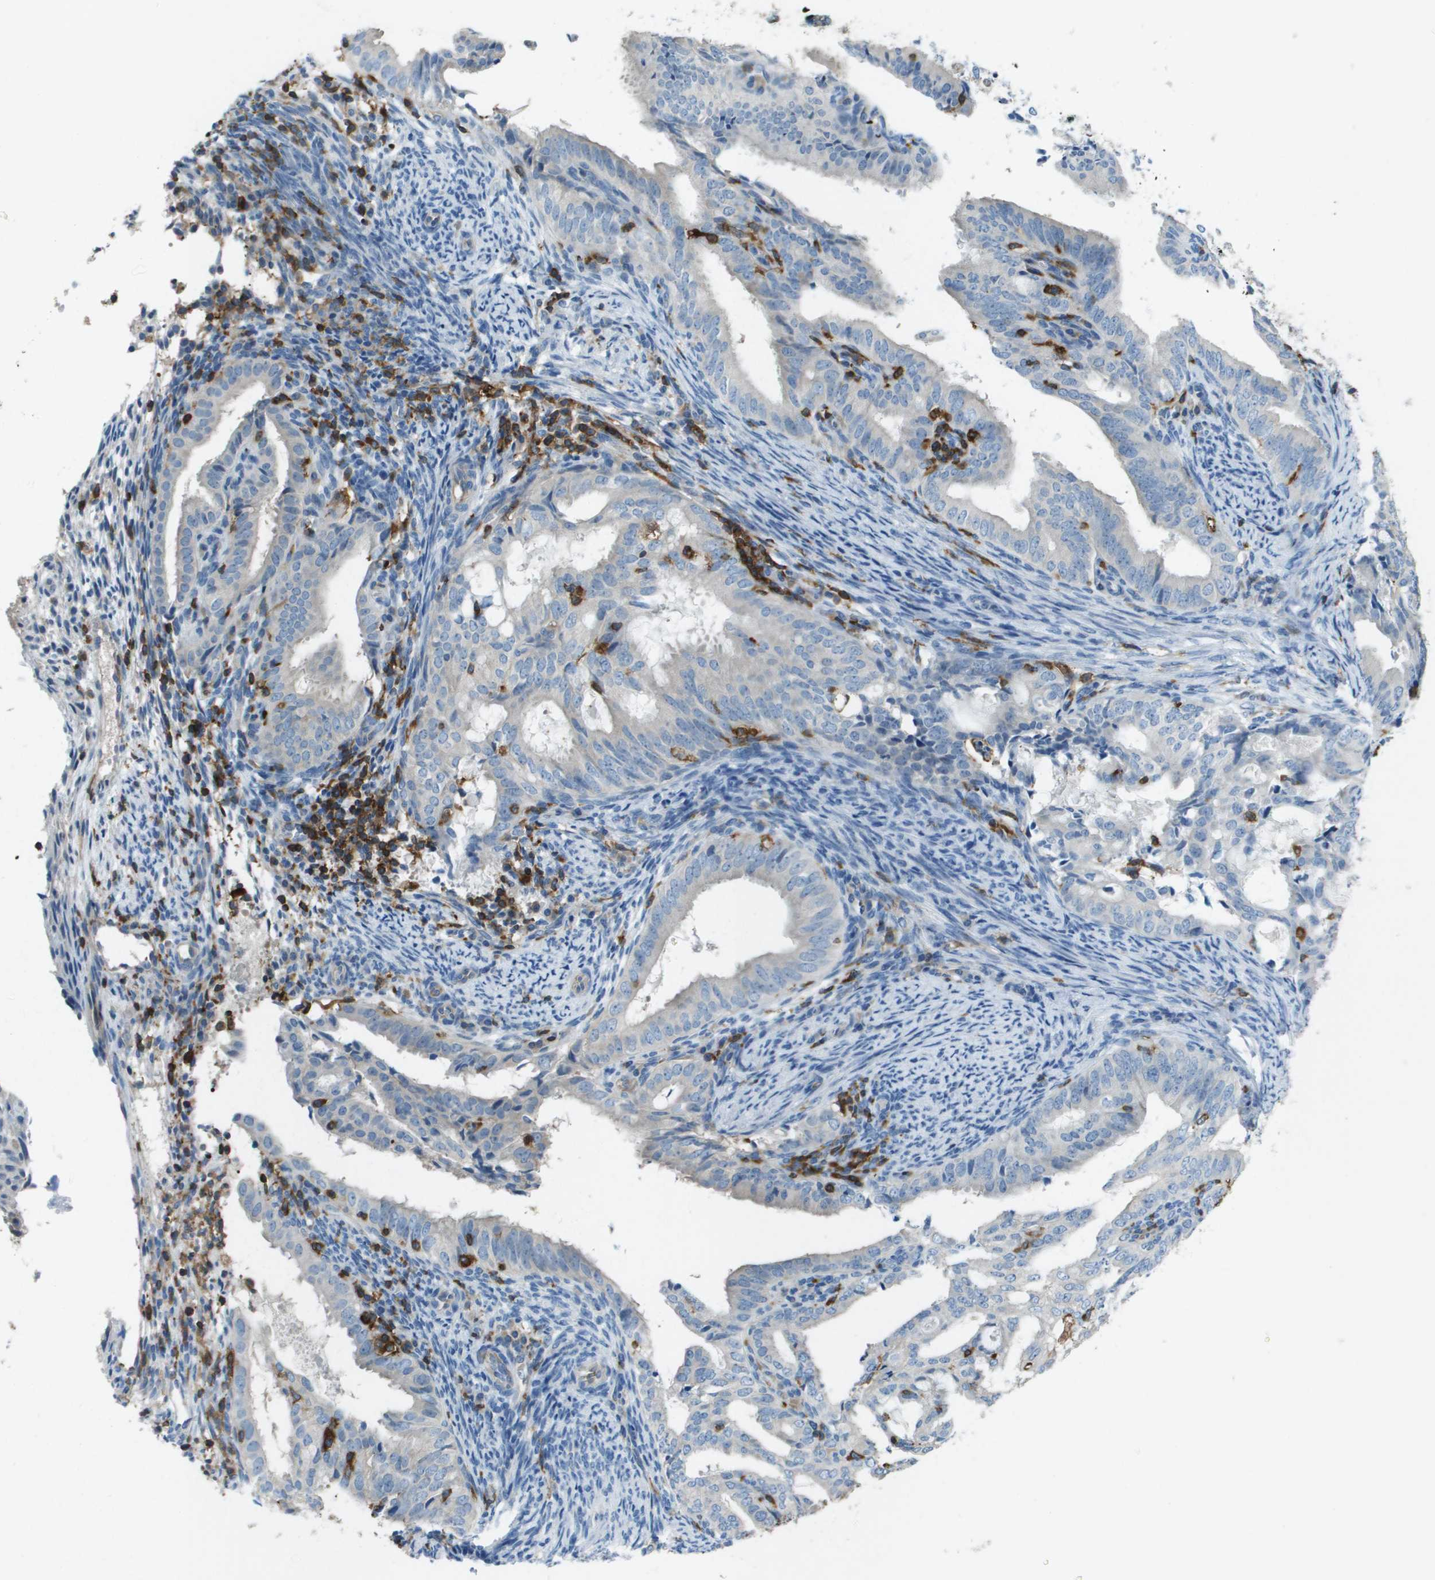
{"staining": {"intensity": "negative", "quantity": "none", "location": "none"}, "tissue": "endometrial cancer", "cell_type": "Tumor cells", "image_type": "cancer", "snomed": [{"axis": "morphology", "description": "Adenocarcinoma, NOS"}, {"axis": "topography", "description": "Endometrium"}], "caption": "DAB immunohistochemical staining of adenocarcinoma (endometrial) reveals no significant expression in tumor cells.", "gene": "APBB1IP", "patient": {"sex": "female", "age": 58}}